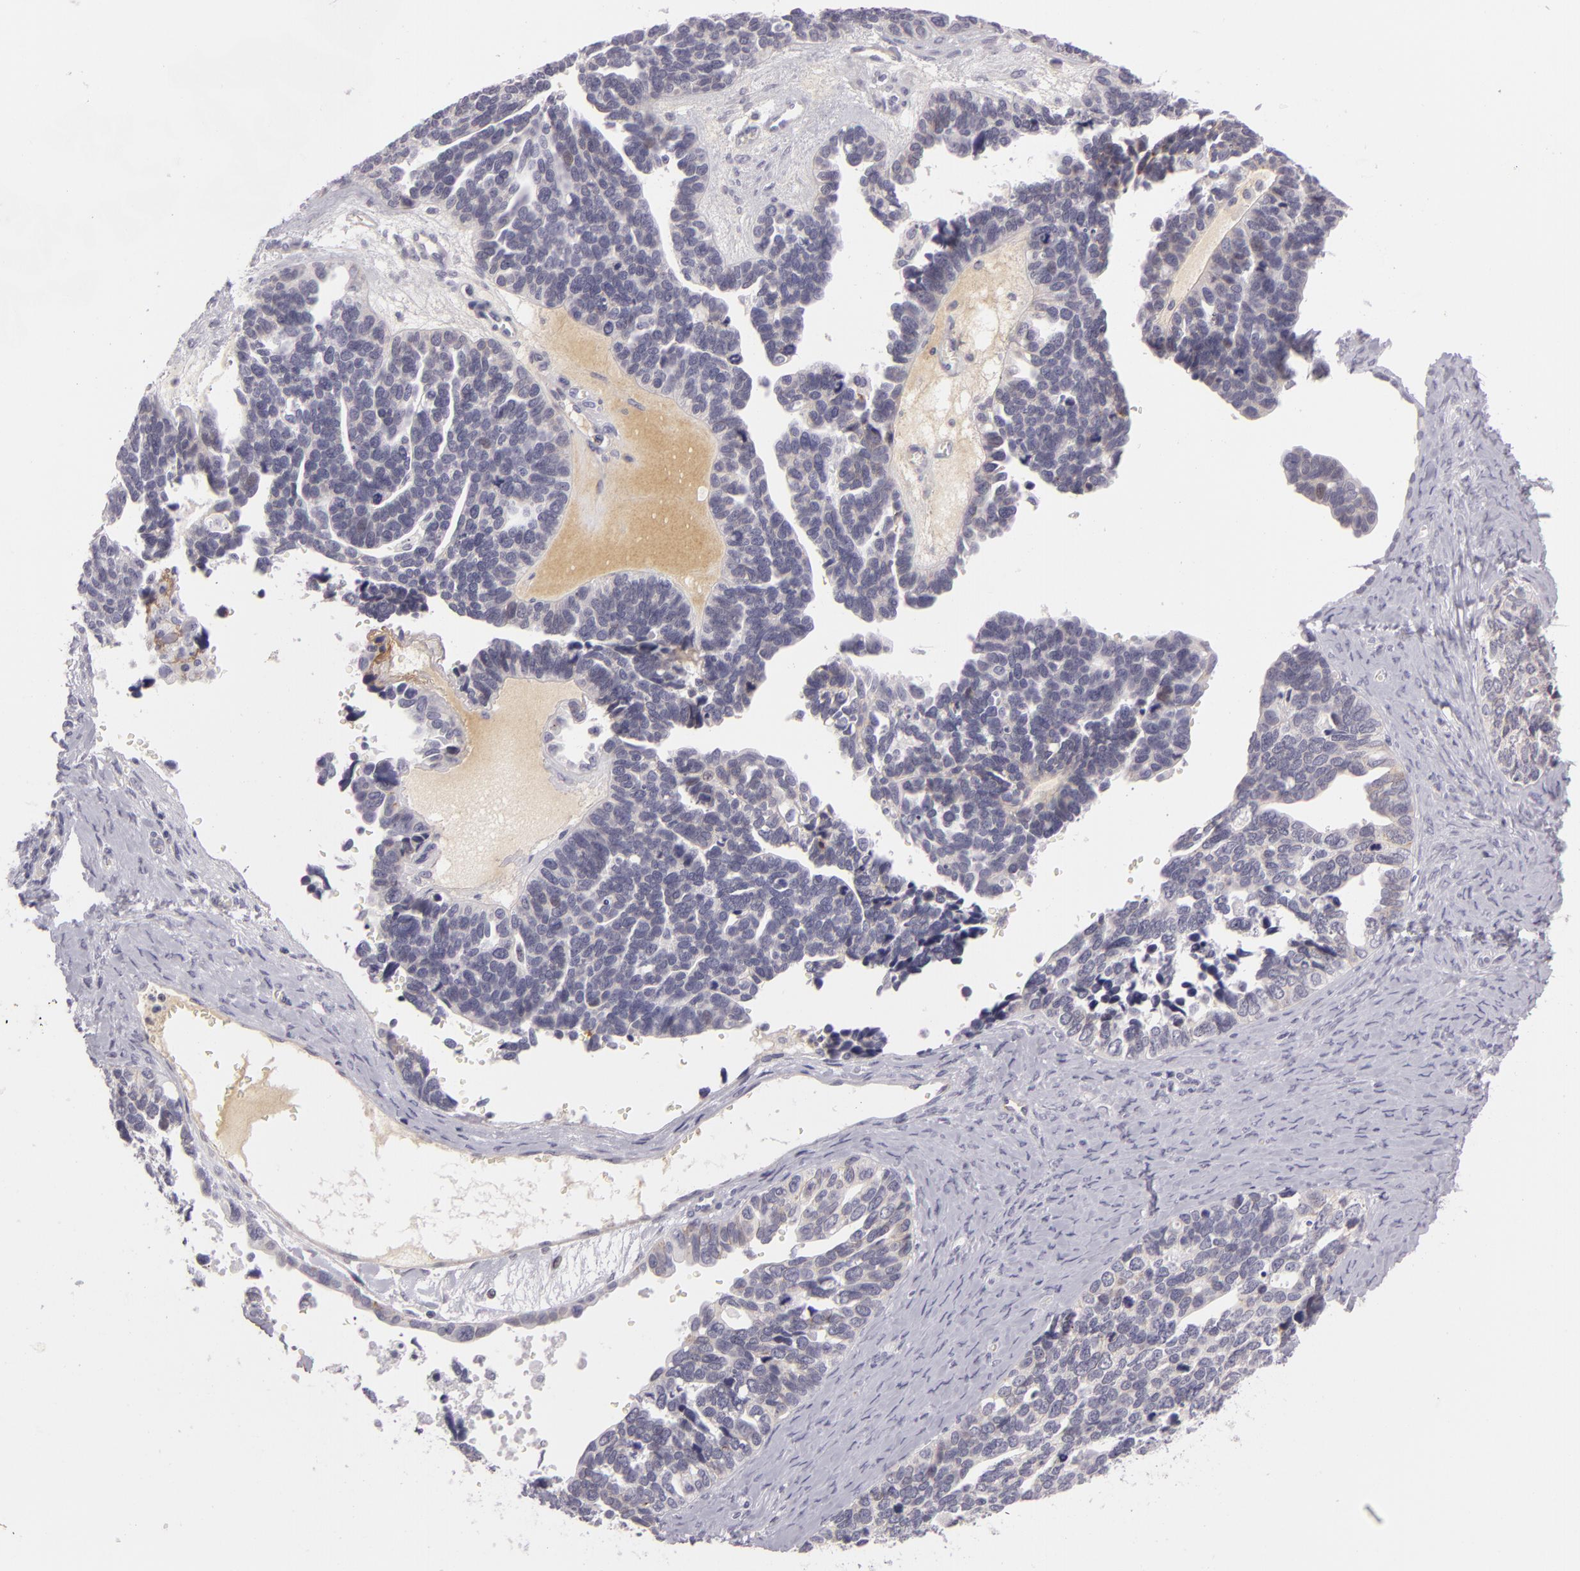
{"staining": {"intensity": "negative", "quantity": "none", "location": "none"}, "tissue": "ovarian cancer", "cell_type": "Tumor cells", "image_type": "cancer", "snomed": [{"axis": "morphology", "description": "Cystadenocarcinoma, serous, NOS"}, {"axis": "topography", "description": "Ovary"}], "caption": "DAB immunohistochemical staining of ovarian serous cystadenocarcinoma exhibits no significant expression in tumor cells.", "gene": "CTNNB1", "patient": {"sex": "female", "age": 77}}